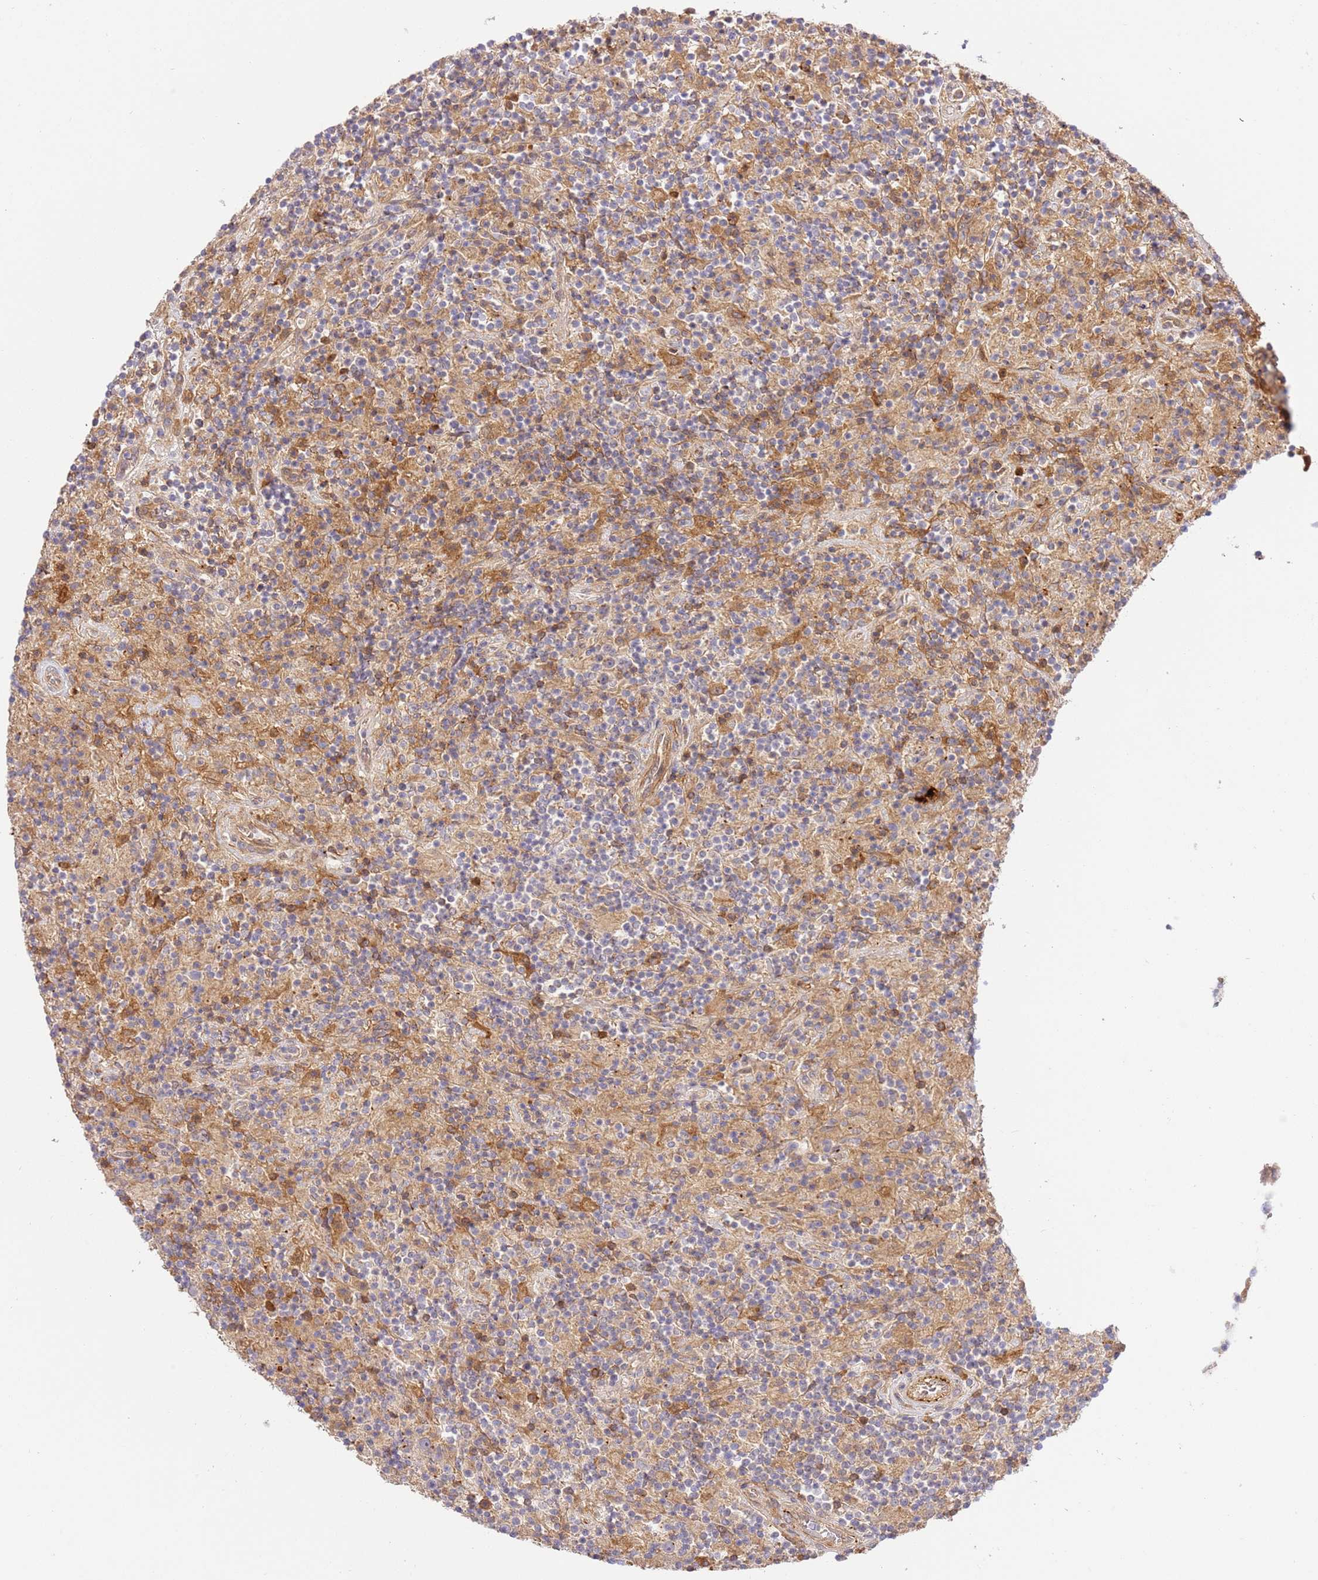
{"staining": {"intensity": "negative", "quantity": "none", "location": "none"}, "tissue": "lymphoma", "cell_type": "Tumor cells", "image_type": "cancer", "snomed": [{"axis": "morphology", "description": "Hodgkin's disease, NOS"}, {"axis": "topography", "description": "Lymph node"}], "caption": "This is an immunohistochemistry (IHC) photomicrograph of lymphoma. There is no expression in tumor cells.", "gene": "C8G", "patient": {"sex": "male", "age": 70}}